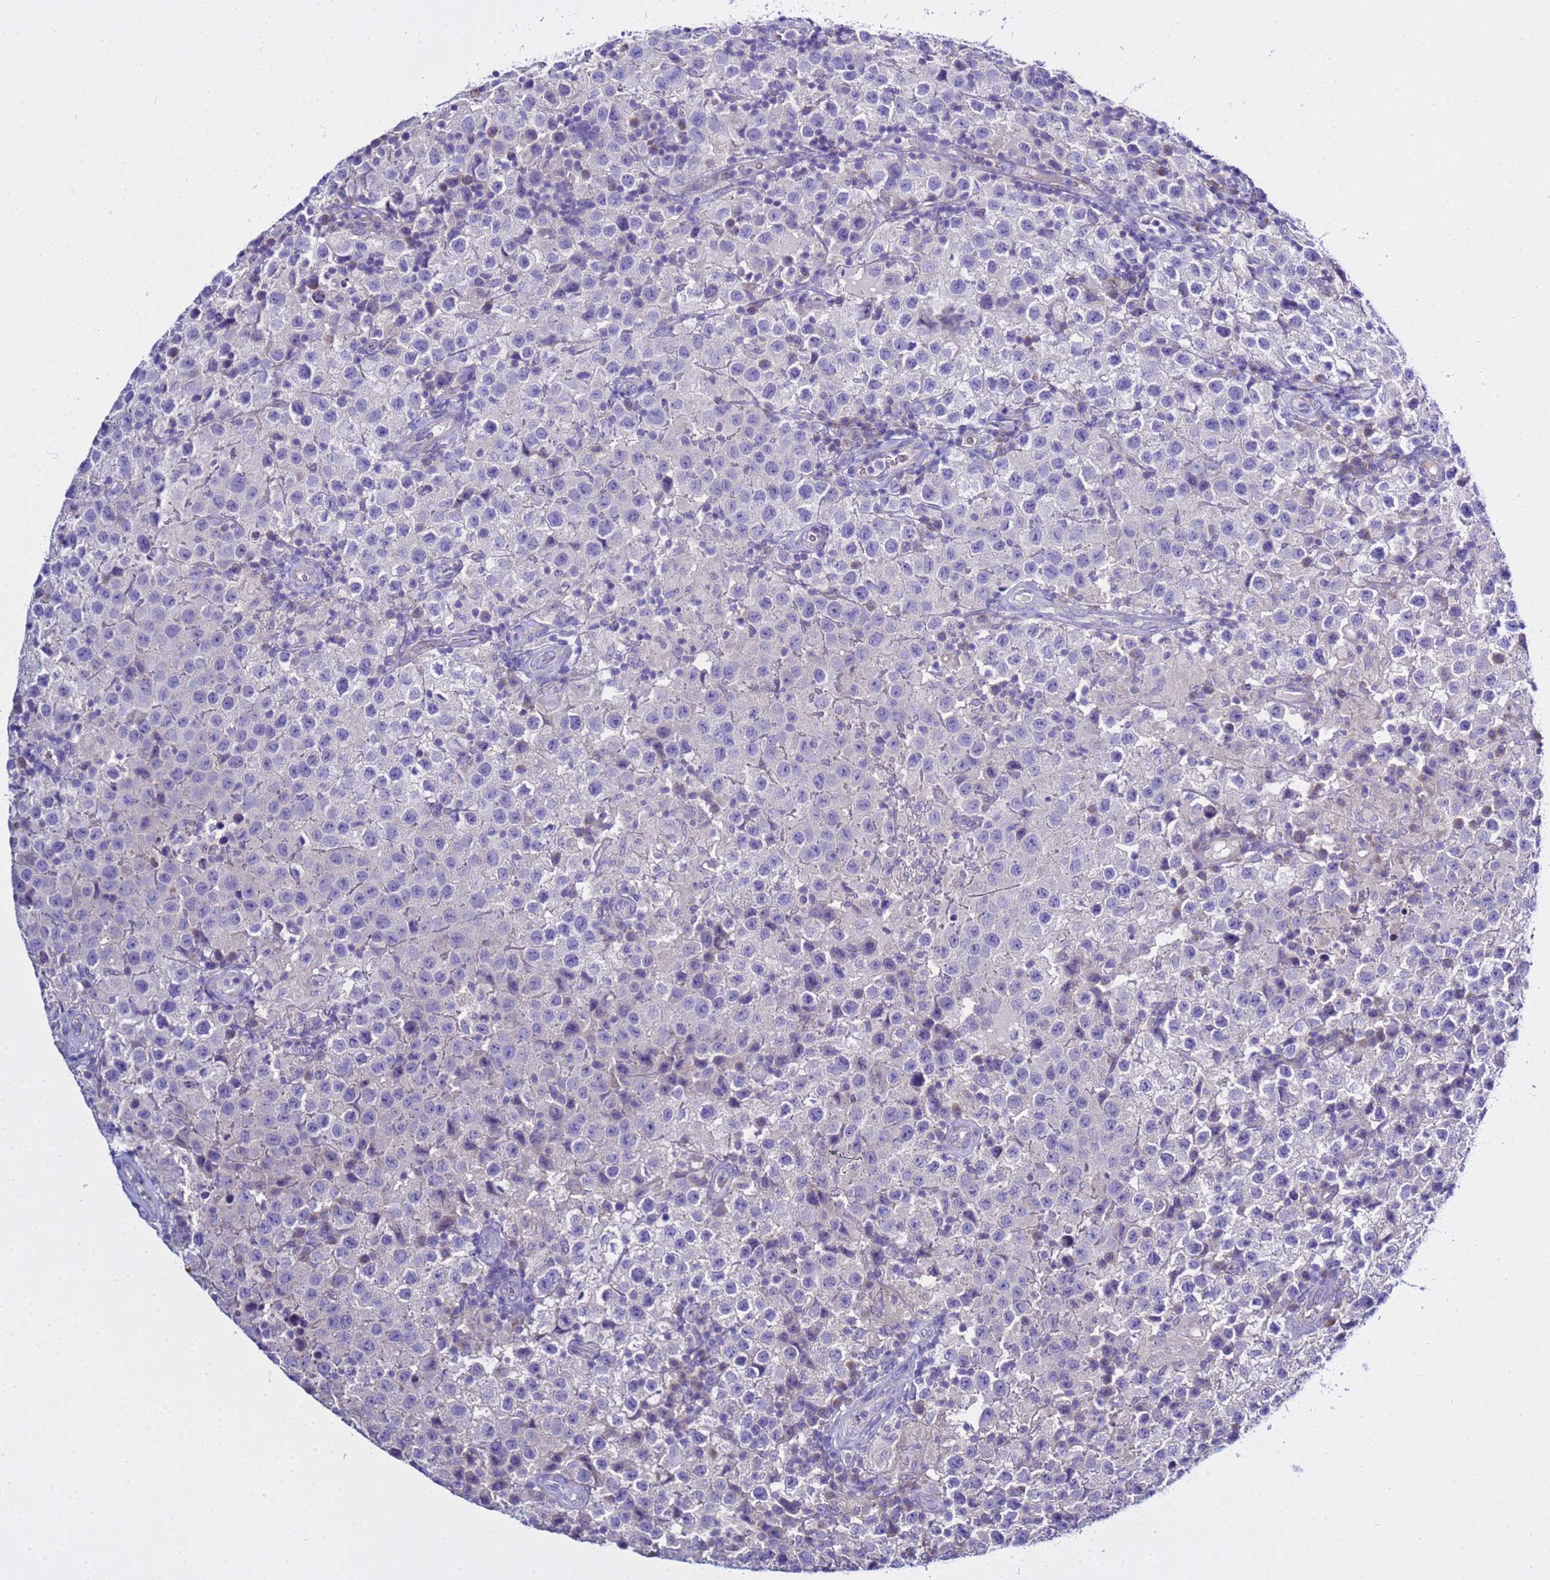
{"staining": {"intensity": "negative", "quantity": "none", "location": "none"}, "tissue": "testis cancer", "cell_type": "Tumor cells", "image_type": "cancer", "snomed": [{"axis": "morphology", "description": "Seminoma, NOS"}, {"axis": "morphology", "description": "Carcinoma, Embryonal, NOS"}, {"axis": "topography", "description": "Testis"}], "caption": "Tumor cells show no significant protein positivity in testis embryonal carcinoma. (Immunohistochemistry (ihc), brightfield microscopy, high magnification).", "gene": "USP18", "patient": {"sex": "male", "age": 41}}